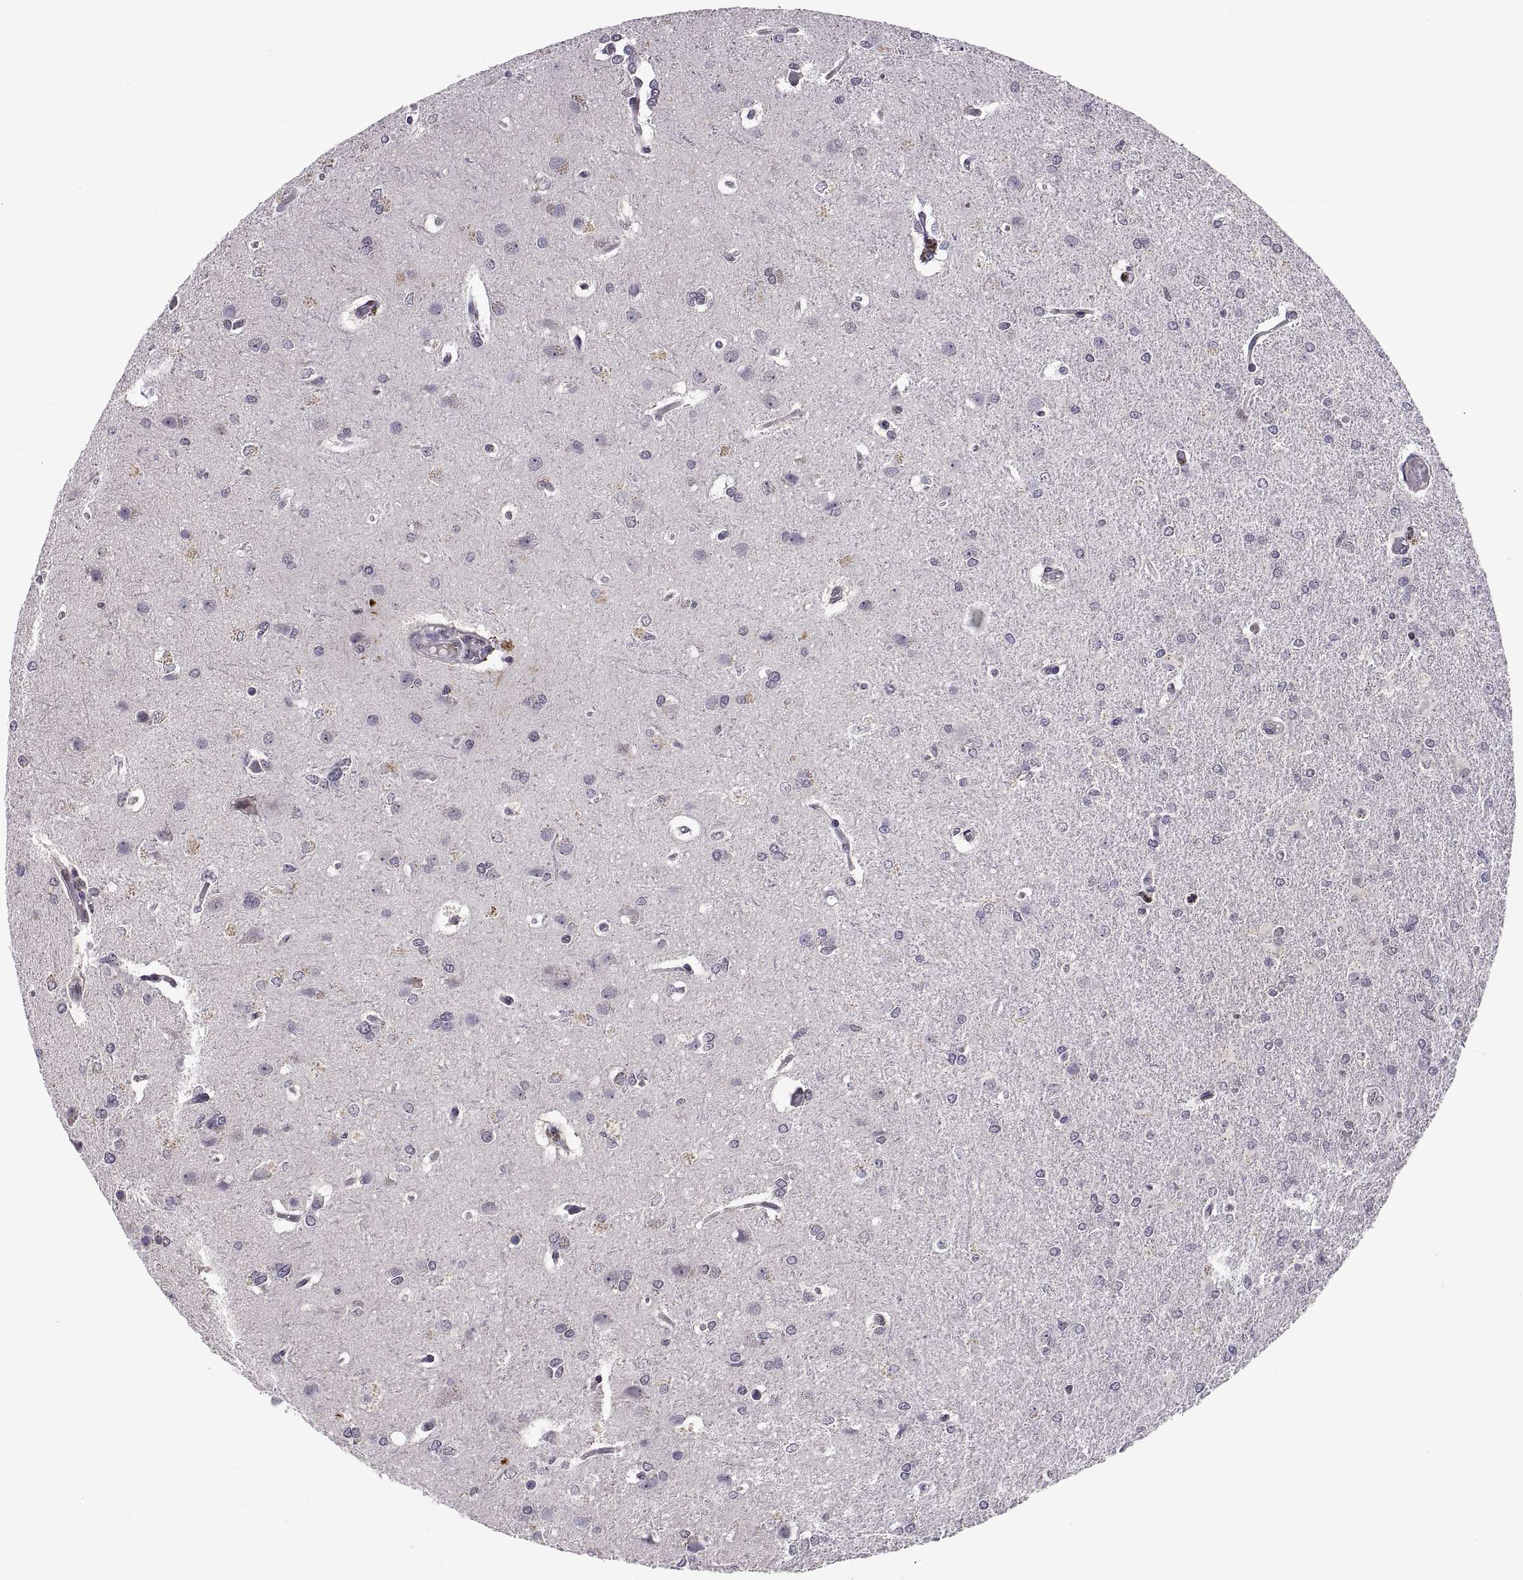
{"staining": {"intensity": "negative", "quantity": "none", "location": "none"}, "tissue": "glioma", "cell_type": "Tumor cells", "image_type": "cancer", "snomed": [{"axis": "morphology", "description": "Glioma, malignant, High grade"}, {"axis": "topography", "description": "Brain"}], "caption": "Immunohistochemical staining of glioma shows no significant positivity in tumor cells.", "gene": "CHFR", "patient": {"sex": "male", "age": 68}}